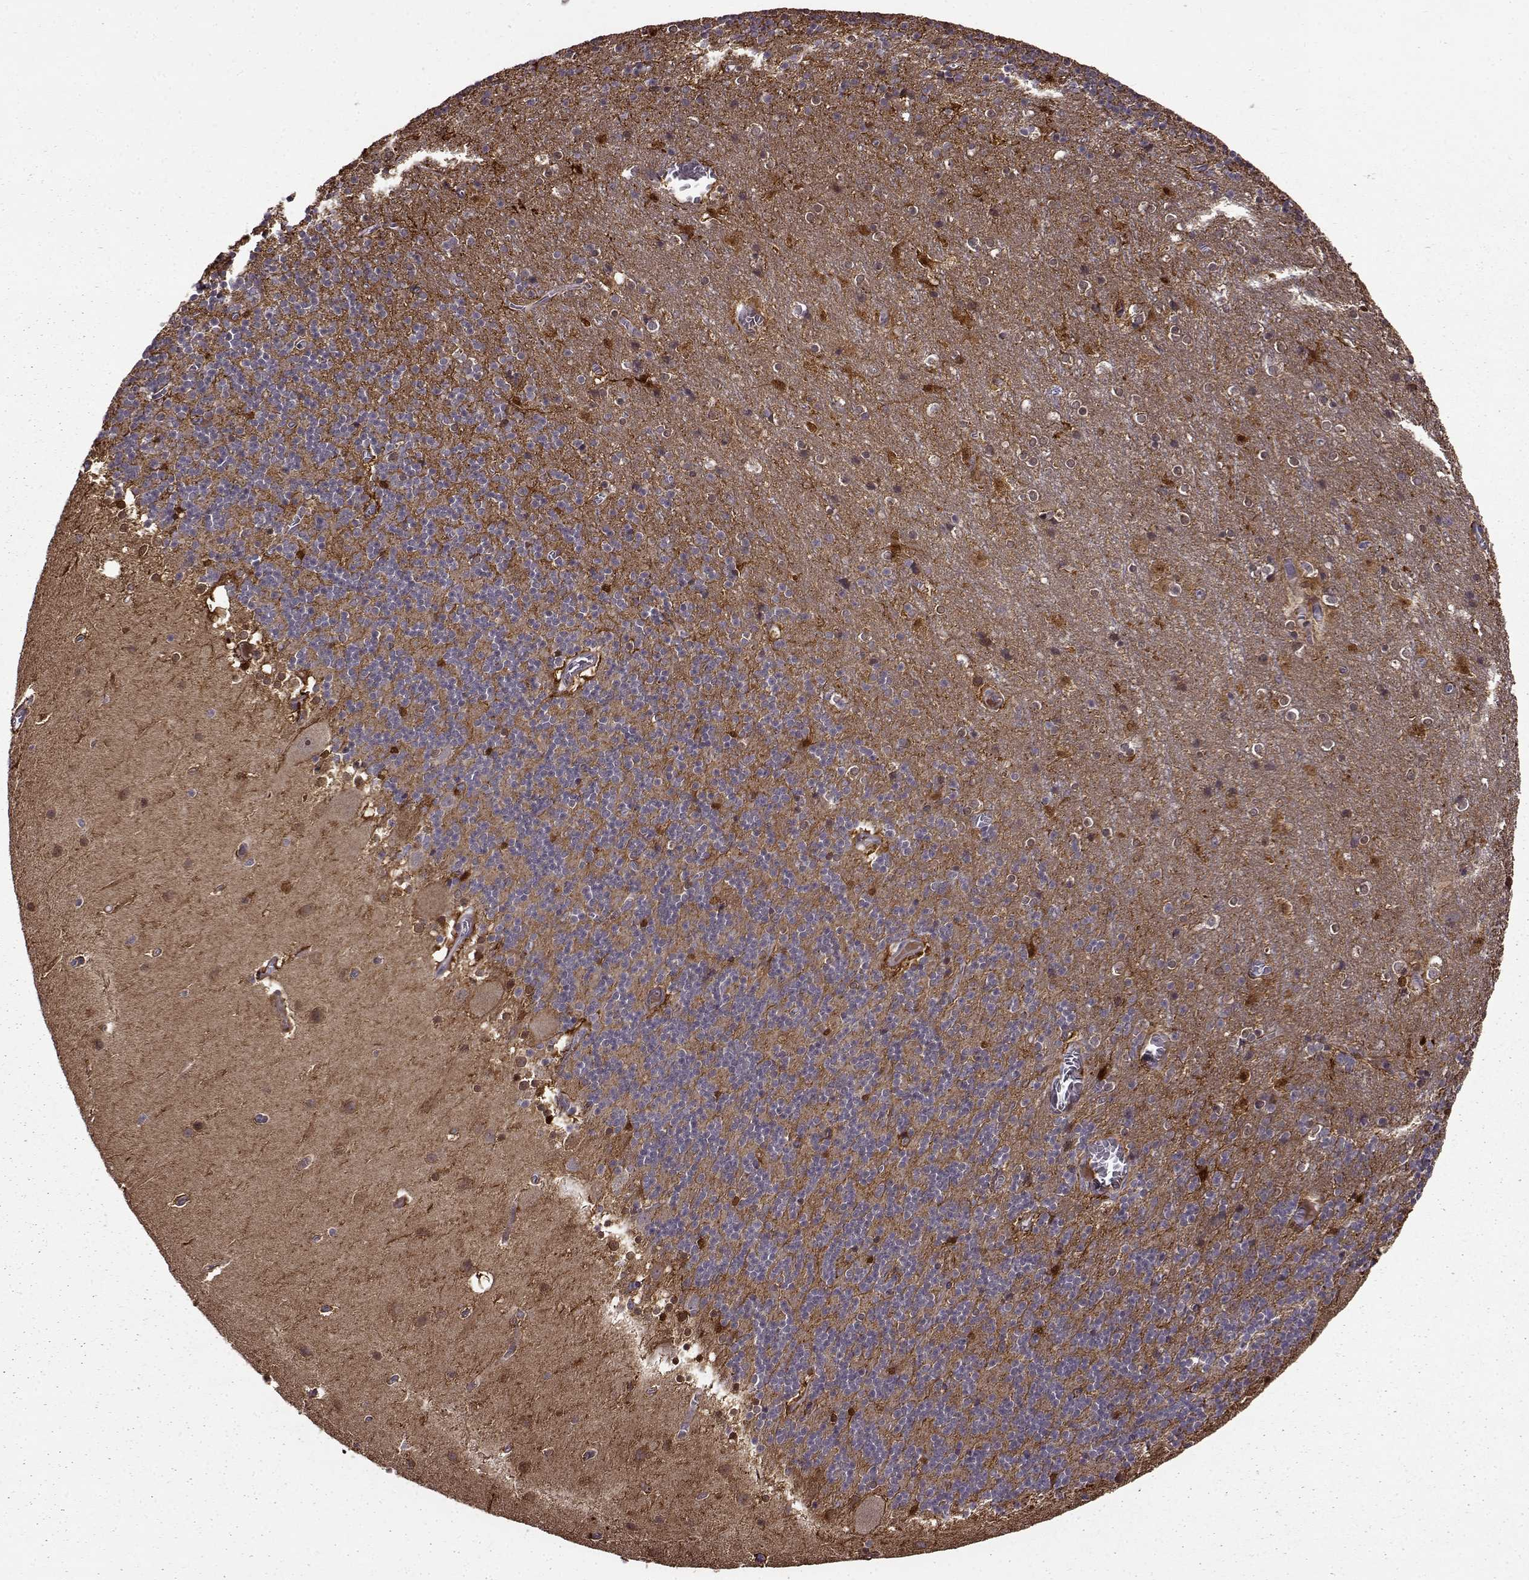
{"staining": {"intensity": "strong", "quantity": "<25%", "location": "cytoplasmic/membranous"}, "tissue": "cerebellum", "cell_type": "Cells in granular layer", "image_type": "normal", "snomed": [{"axis": "morphology", "description": "Normal tissue, NOS"}, {"axis": "topography", "description": "Cerebellum"}], "caption": "Immunohistochemistry (IHC) micrograph of normal cerebellum: cerebellum stained using IHC exhibits medium levels of strong protein expression localized specifically in the cytoplasmic/membranous of cells in granular layer, appearing as a cytoplasmic/membranous brown color.", "gene": "MAIP1", "patient": {"sex": "male", "age": 70}}